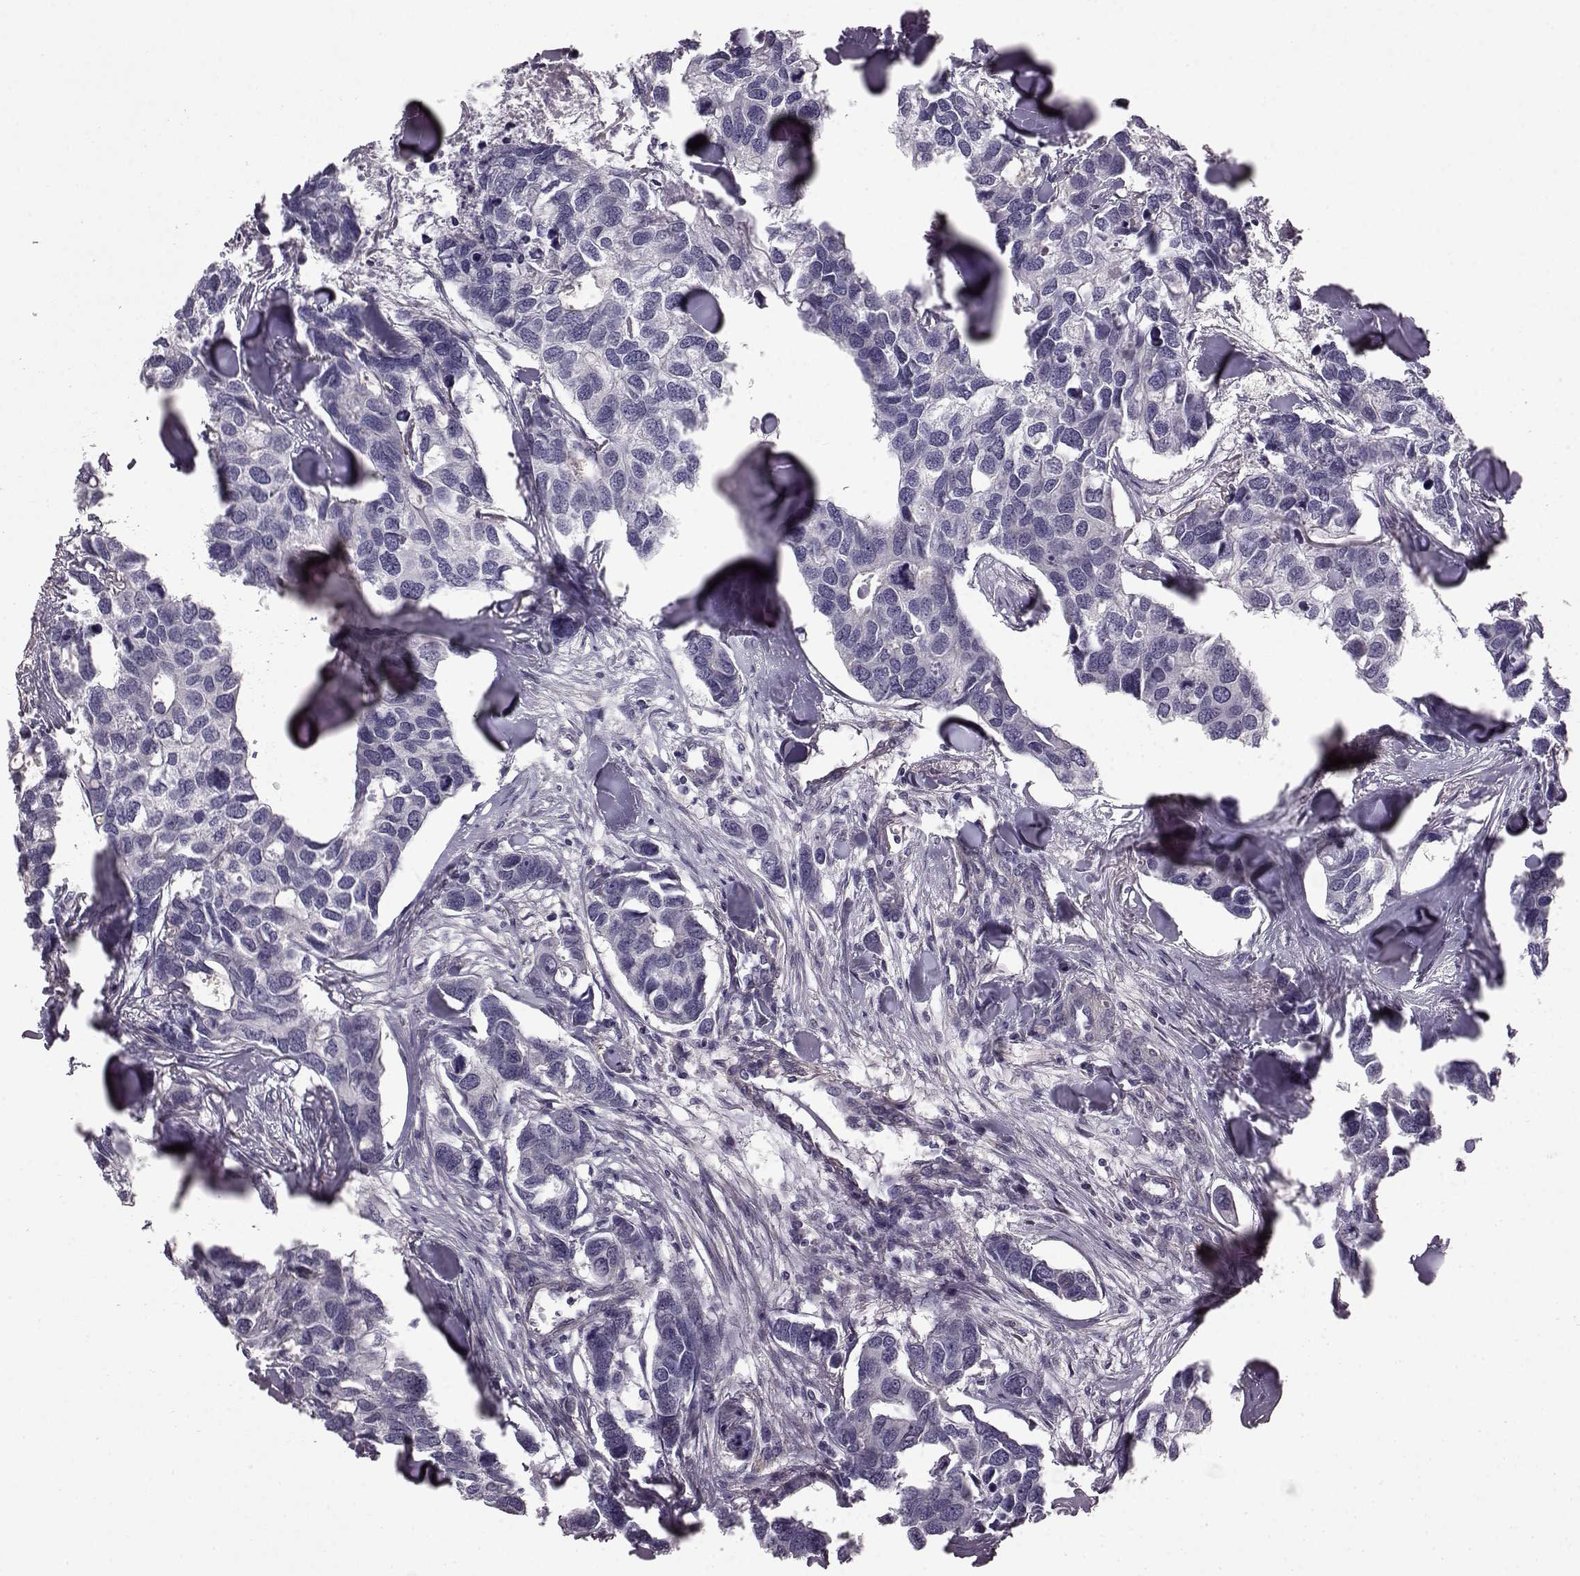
{"staining": {"intensity": "negative", "quantity": "none", "location": "none"}, "tissue": "breast cancer", "cell_type": "Tumor cells", "image_type": "cancer", "snomed": [{"axis": "morphology", "description": "Duct carcinoma"}, {"axis": "topography", "description": "Breast"}], "caption": "An image of breast infiltrating ductal carcinoma stained for a protein shows no brown staining in tumor cells.", "gene": "GRK1", "patient": {"sex": "female", "age": 83}}